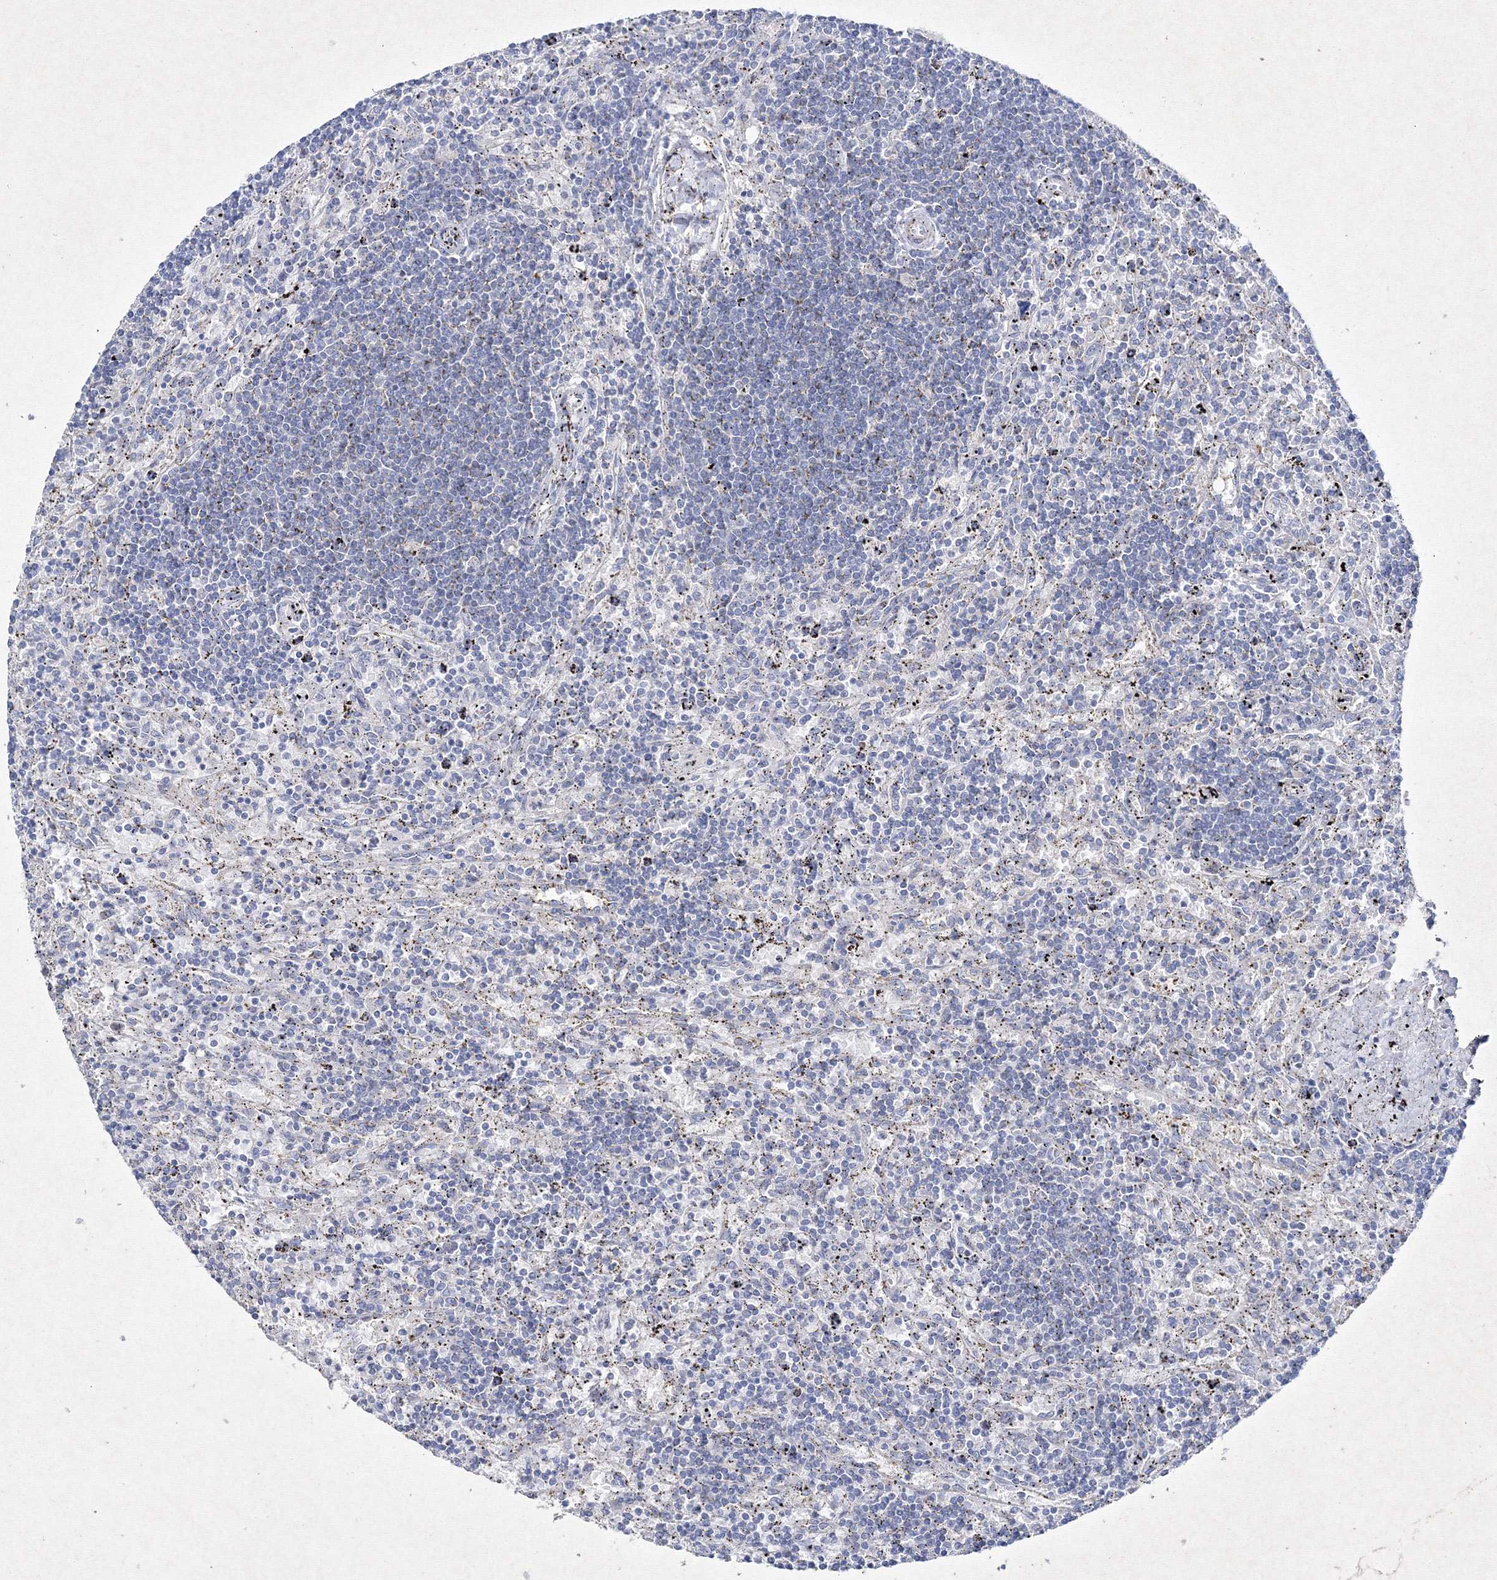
{"staining": {"intensity": "negative", "quantity": "none", "location": "none"}, "tissue": "lymphoma", "cell_type": "Tumor cells", "image_type": "cancer", "snomed": [{"axis": "morphology", "description": "Malignant lymphoma, non-Hodgkin's type, Low grade"}, {"axis": "topography", "description": "Spleen"}], "caption": "DAB (3,3'-diaminobenzidine) immunohistochemical staining of human lymphoma demonstrates no significant staining in tumor cells. The staining is performed using DAB (3,3'-diaminobenzidine) brown chromogen with nuclei counter-stained in using hematoxylin.", "gene": "SMIM29", "patient": {"sex": "male", "age": 76}}